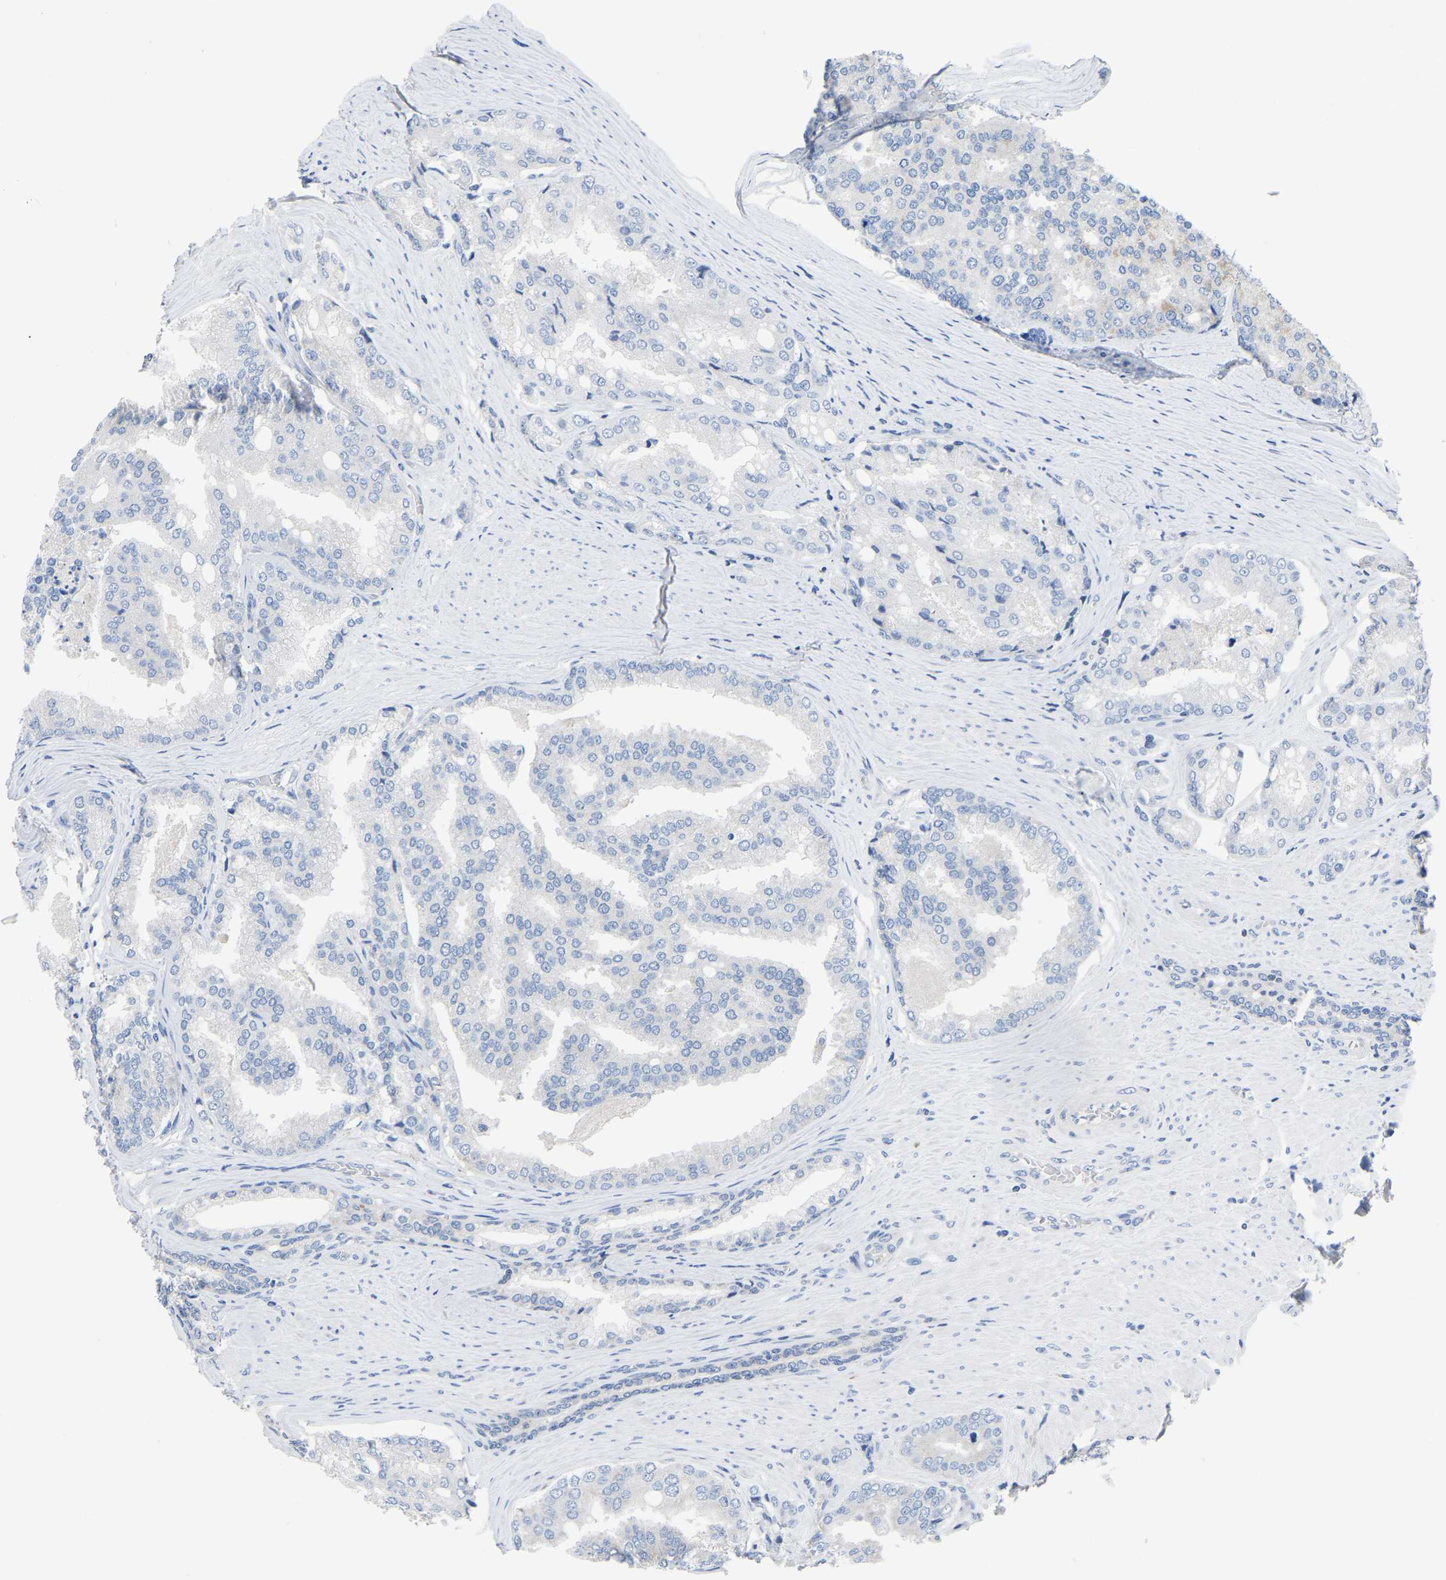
{"staining": {"intensity": "negative", "quantity": "none", "location": "none"}, "tissue": "prostate cancer", "cell_type": "Tumor cells", "image_type": "cancer", "snomed": [{"axis": "morphology", "description": "Adenocarcinoma, High grade"}, {"axis": "topography", "description": "Prostate"}], "caption": "Immunohistochemical staining of human prostate adenocarcinoma (high-grade) shows no significant staining in tumor cells.", "gene": "ETFA", "patient": {"sex": "male", "age": 50}}